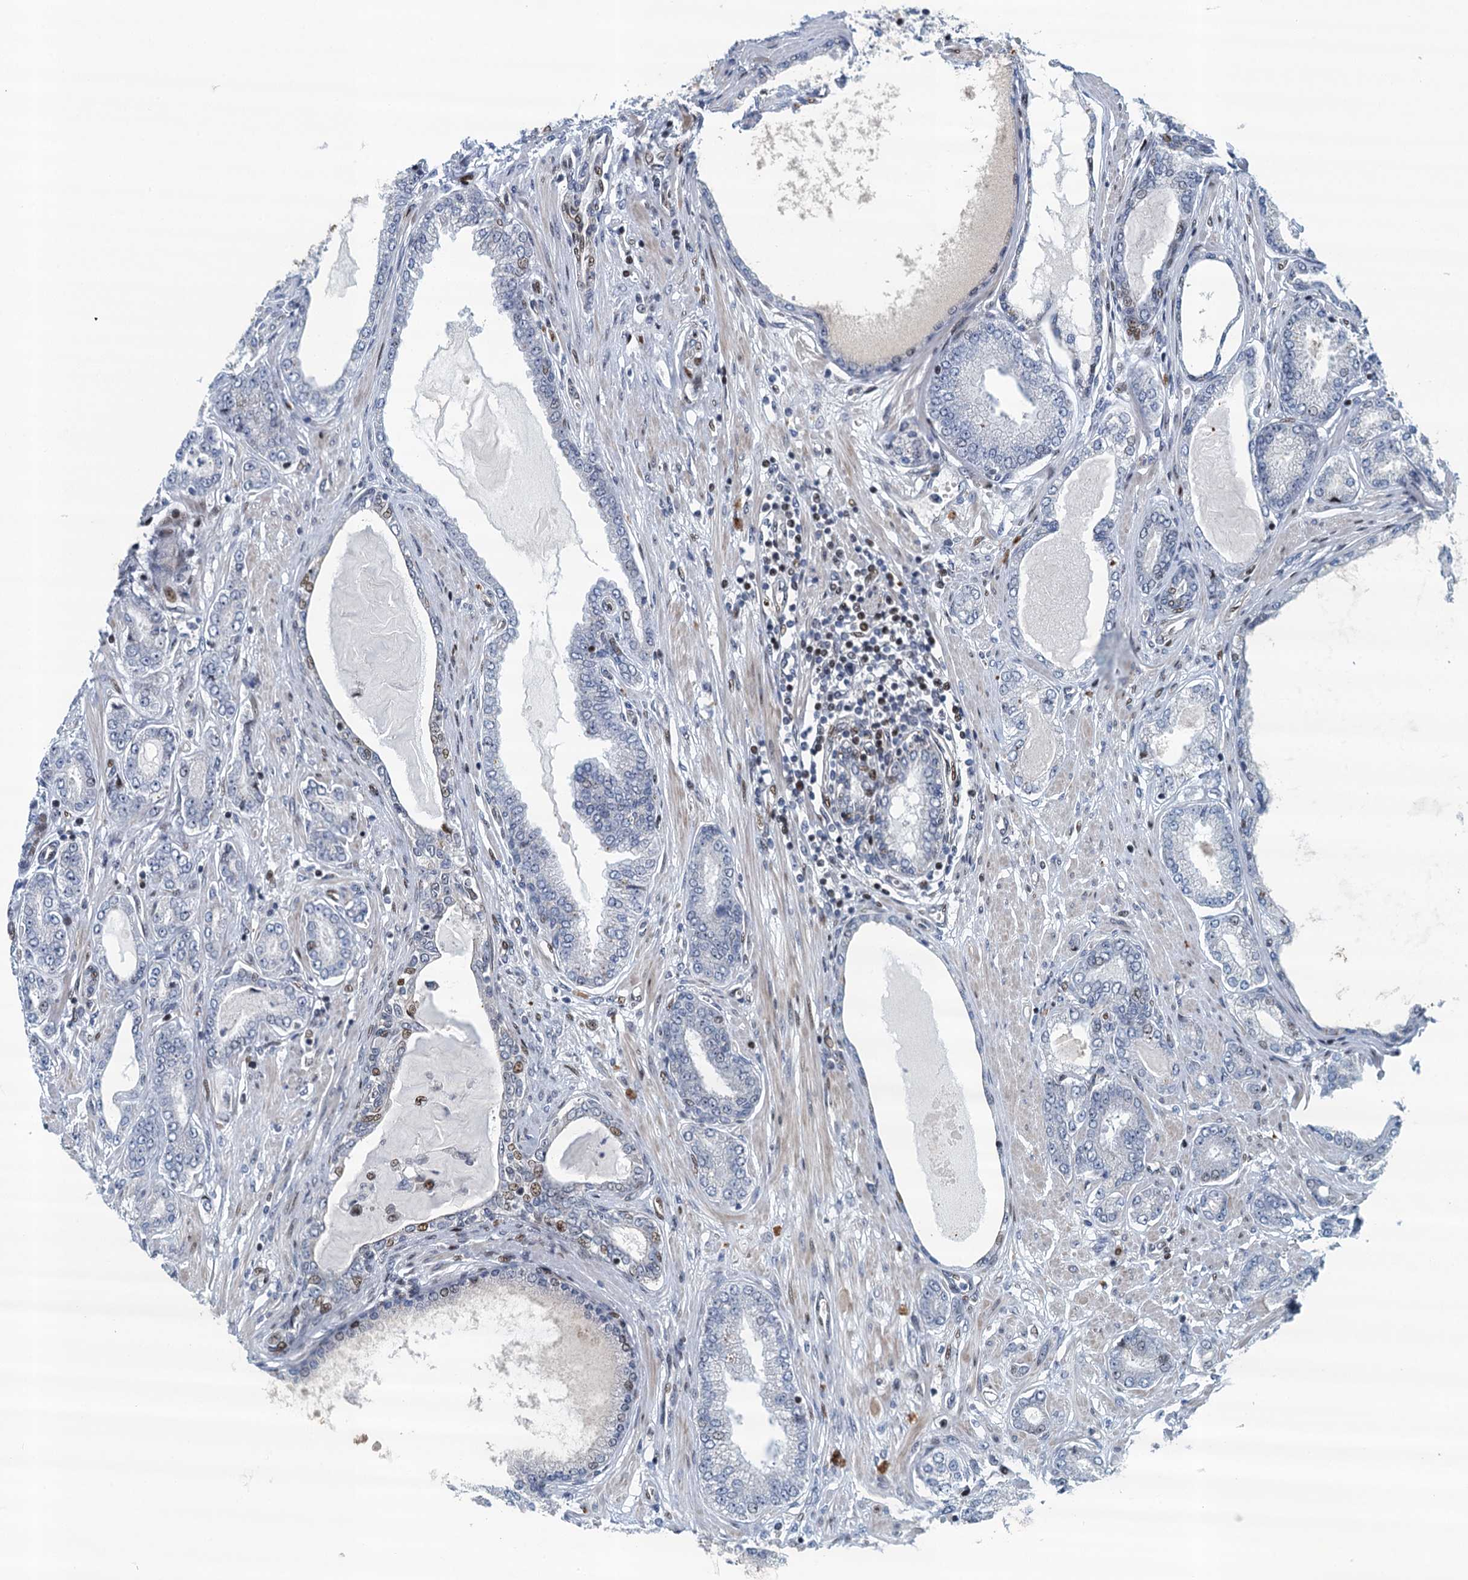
{"staining": {"intensity": "negative", "quantity": "none", "location": "none"}, "tissue": "prostate cancer", "cell_type": "Tumor cells", "image_type": "cancer", "snomed": [{"axis": "morphology", "description": "Adenocarcinoma, Low grade"}, {"axis": "topography", "description": "Prostate"}], "caption": "A histopathology image of prostate cancer (low-grade adenocarcinoma) stained for a protein displays no brown staining in tumor cells.", "gene": "ANKRD13D", "patient": {"sex": "male", "age": 63}}